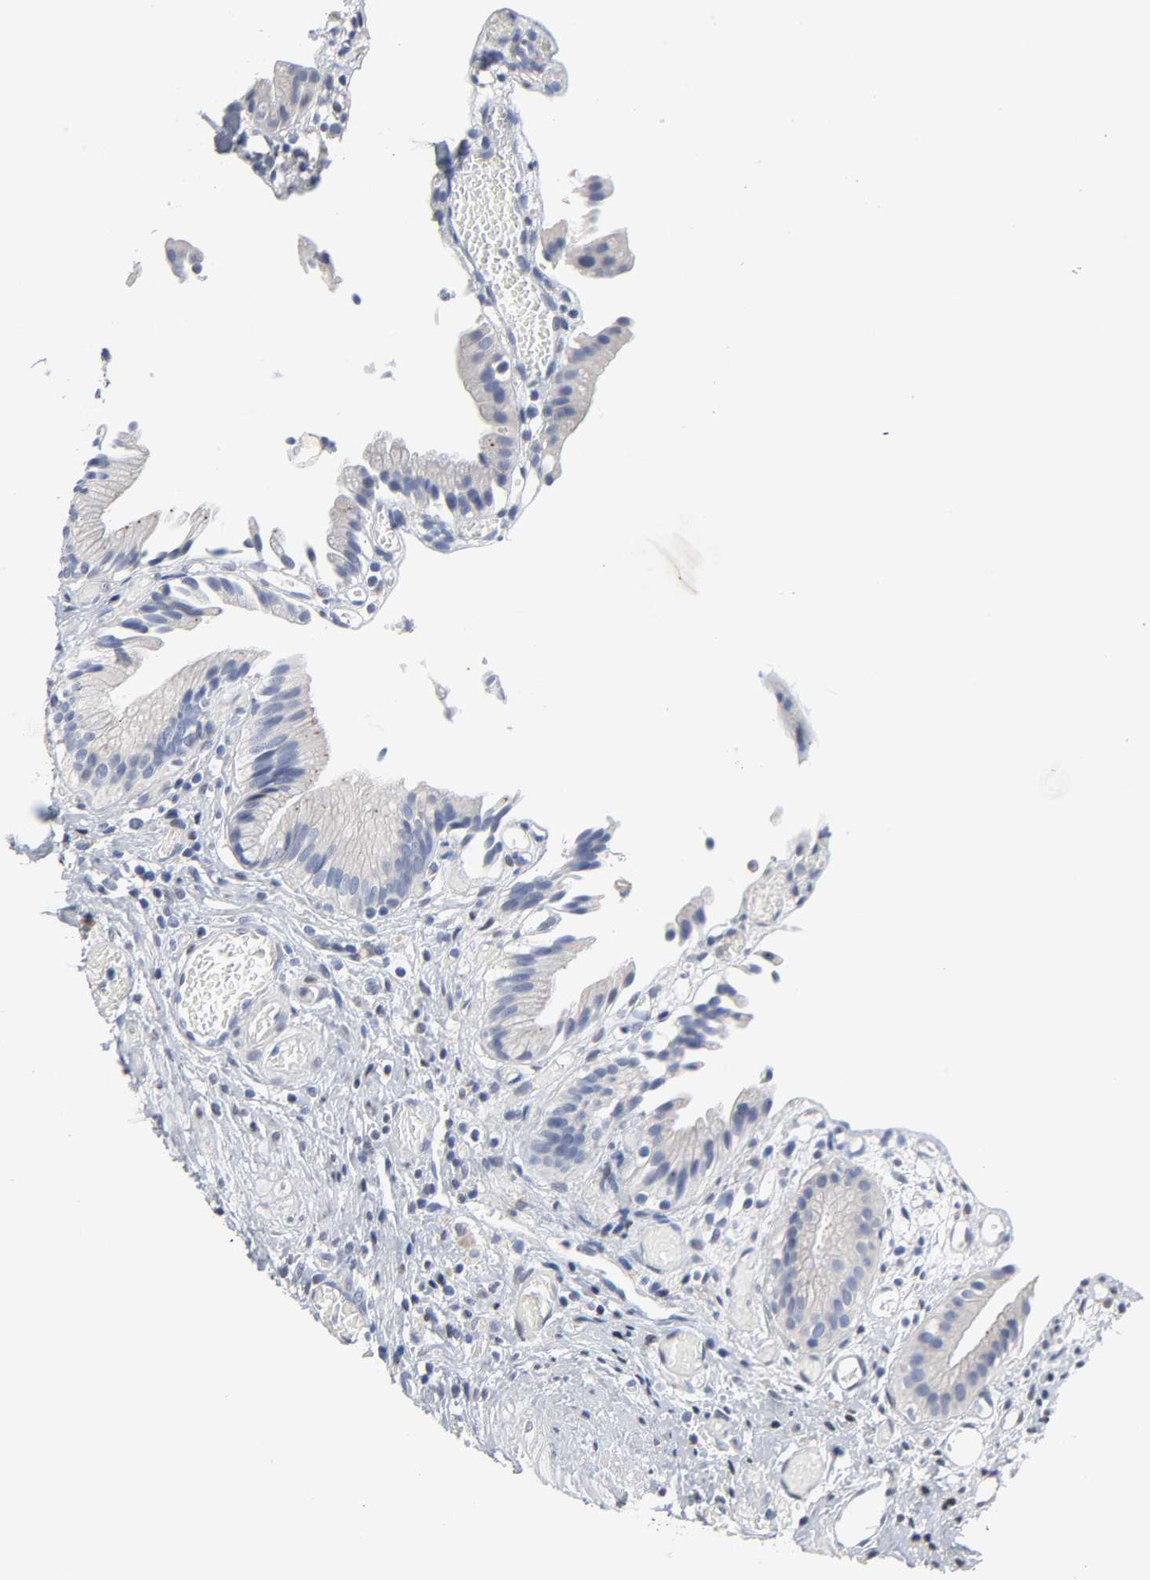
{"staining": {"intensity": "negative", "quantity": "none", "location": "none"}, "tissue": "gallbladder", "cell_type": "Glandular cells", "image_type": "normal", "snomed": [{"axis": "morphology", "description": "Normal tissue, NOS"}, {"axis": "topography", "description": "Gallbladder"}], "caption": "DAB (3,3'-diaminobenzidine) immunohistochemical staining of benign gallbladder displays no significant staining in glandular cells.", "gene": "SALL2", "patient": {"sex": "male", "age": 65}}